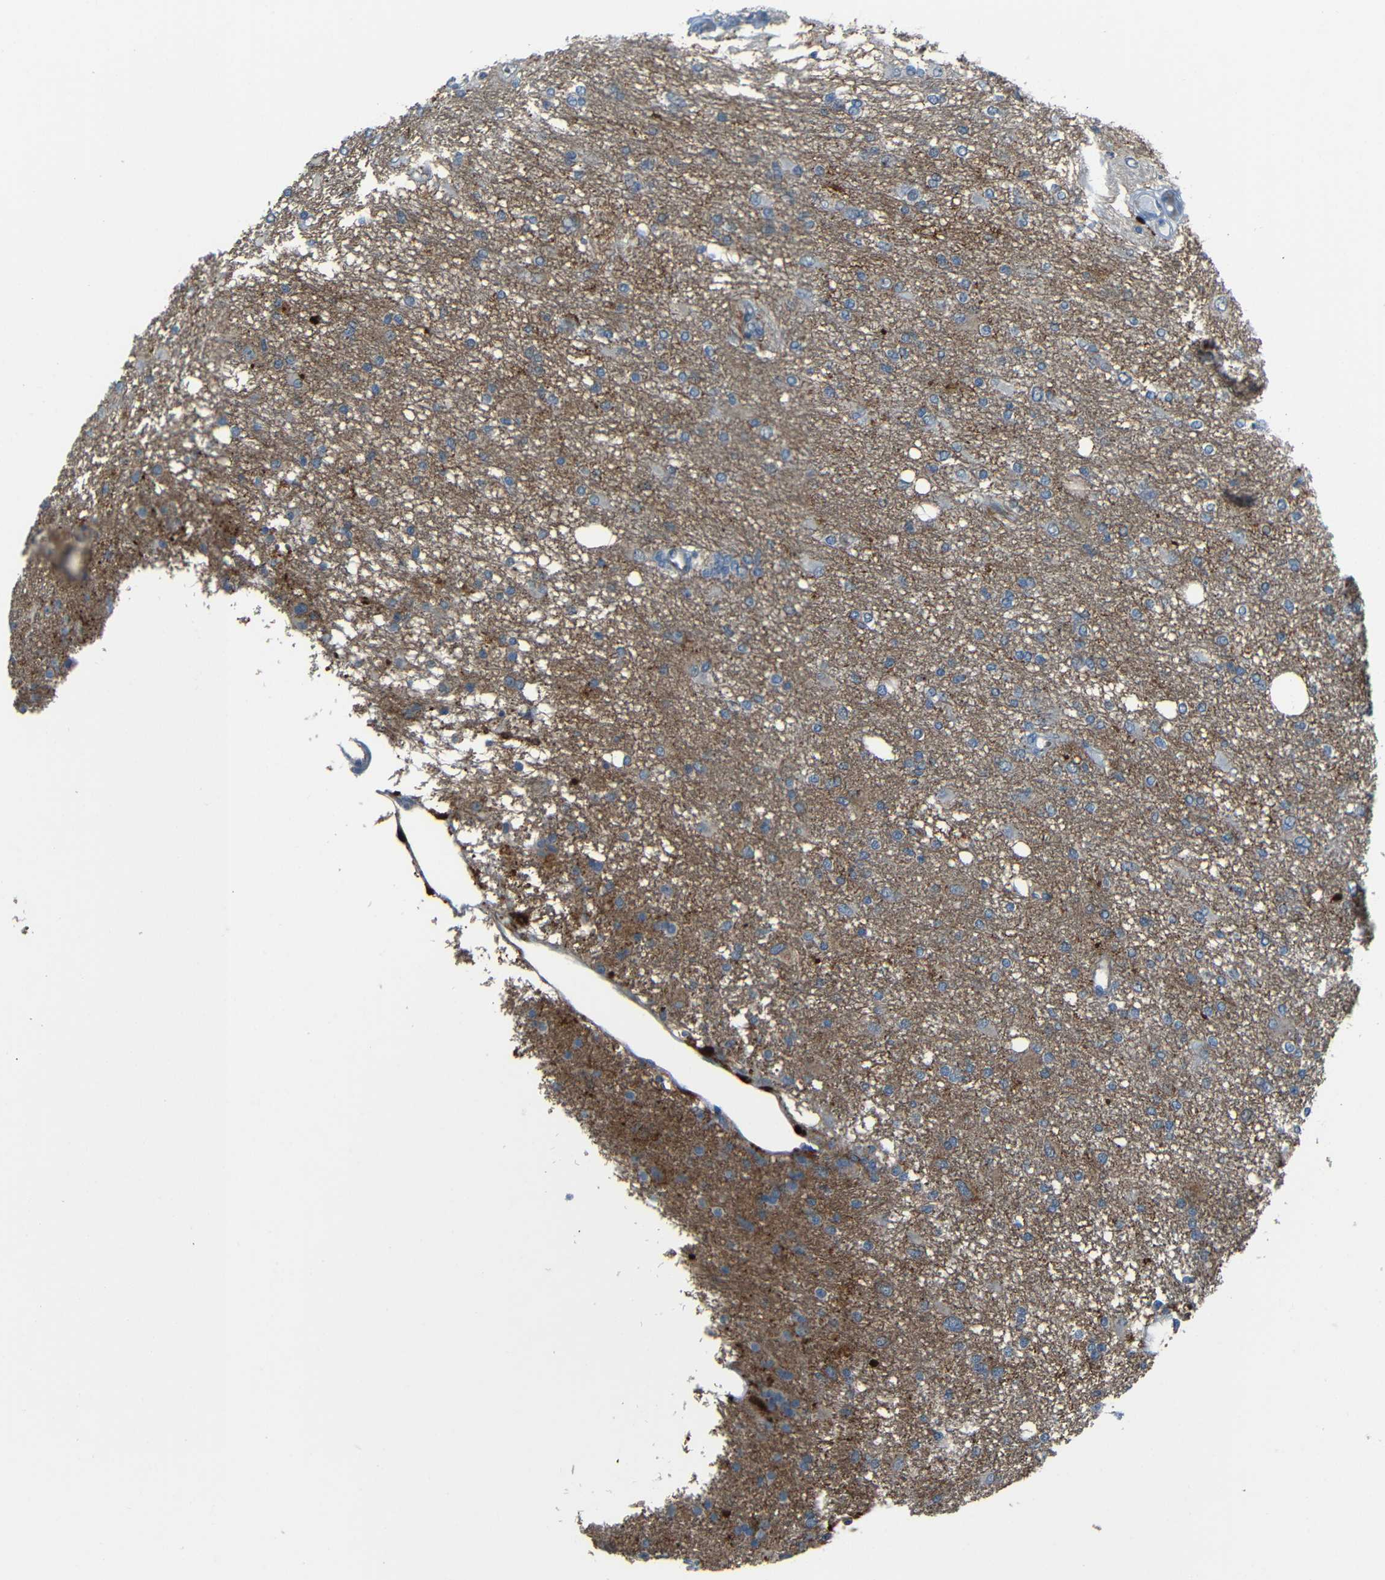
{"staining": {"intensity": "negative", "quantity": "none", "location": "none"}, "tissue": "glioma", "cell_type": "Tumor cells", "image_type": "cancer", "snomed": [{"axis": "morphology", "description": "Glioma, malignant, High grade"}, {"axis": "topography", "description": "Brain"}], "caption": "The image exhibits no staining of tumor cells in glioma.", "gene": "DNAJC5", "patient": {"sex": "female", "age": 59}}